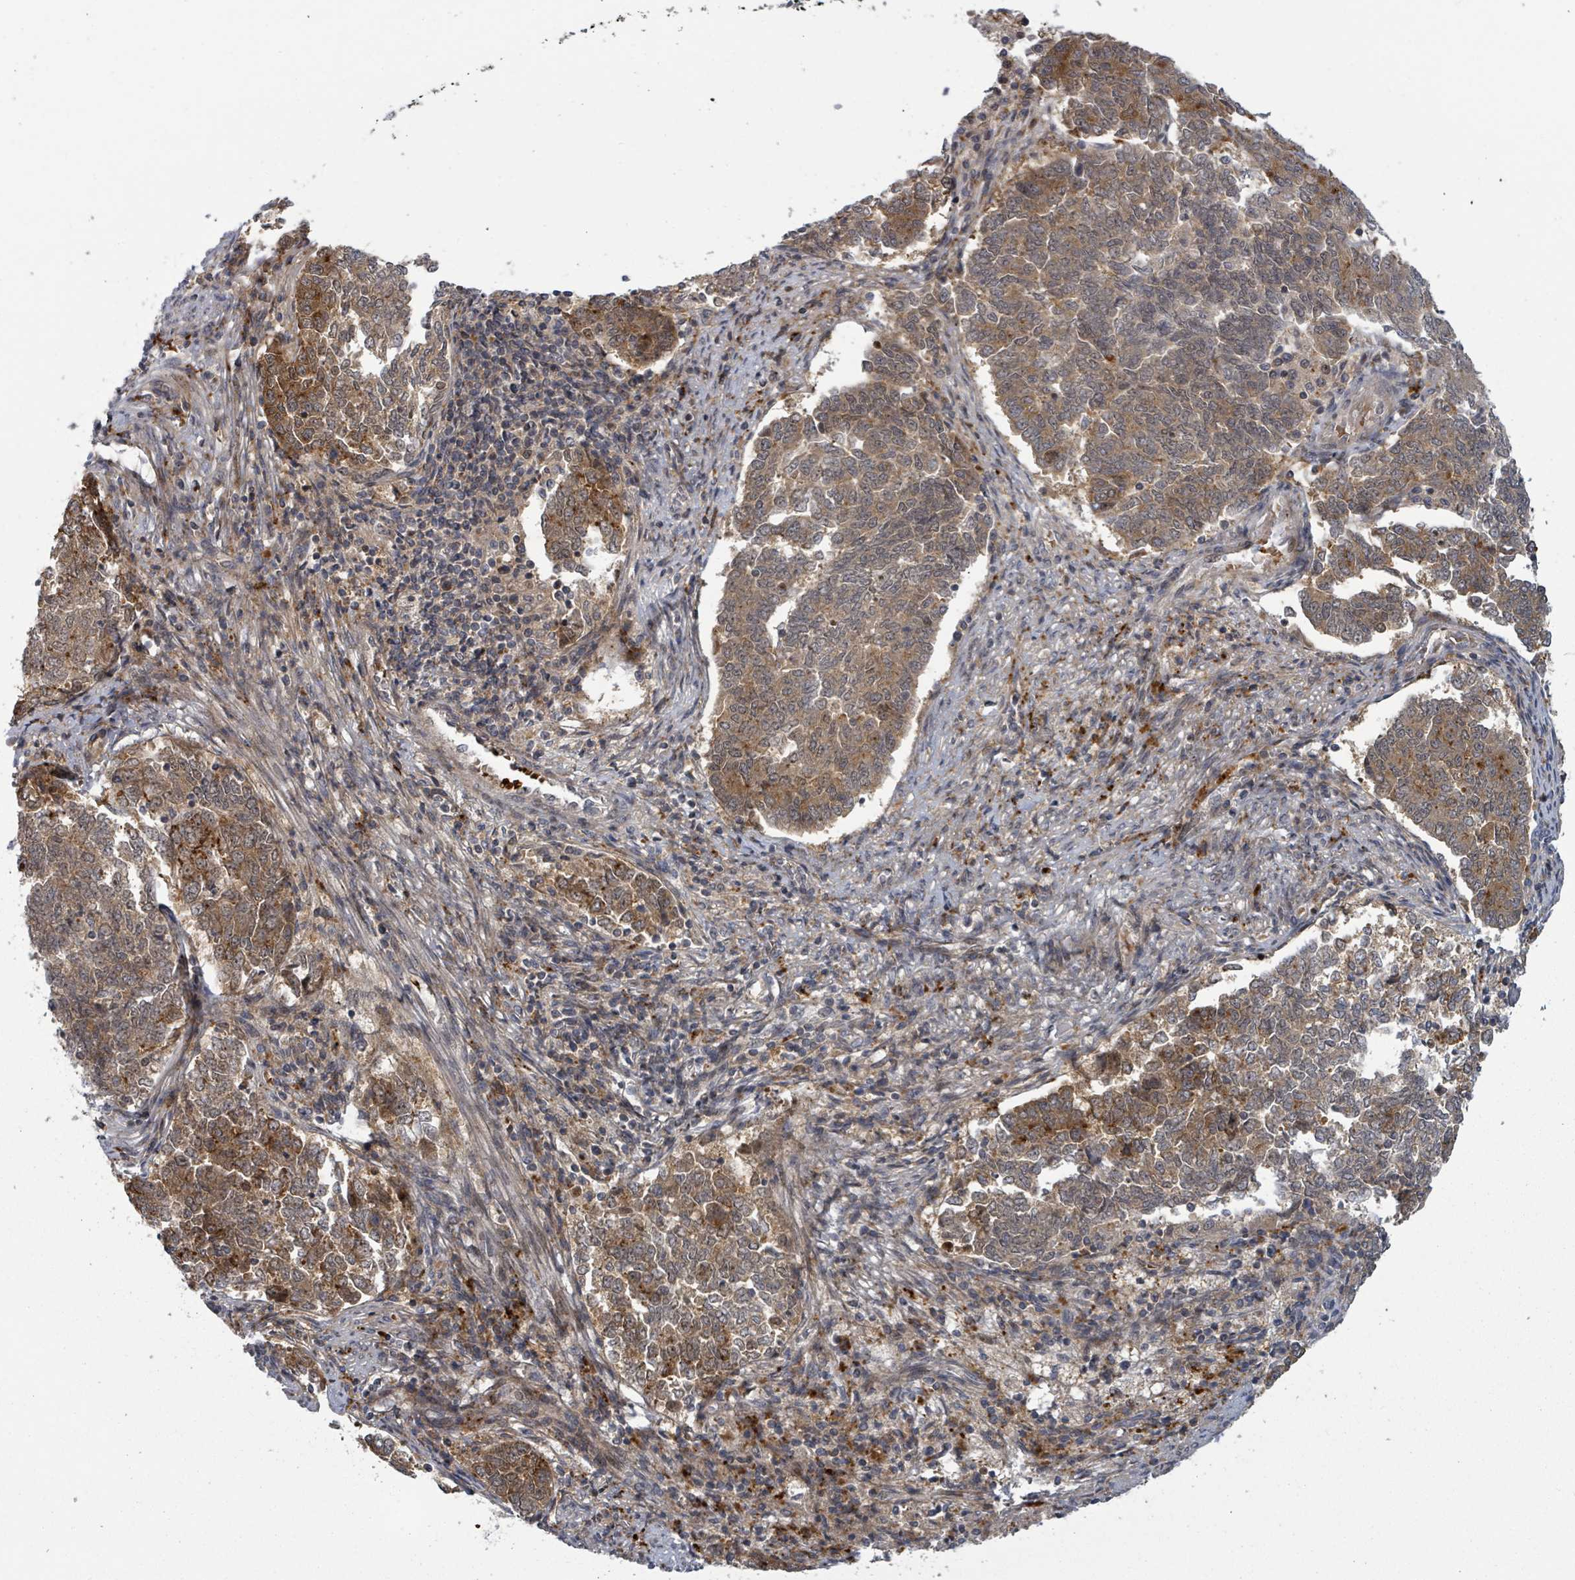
{"staining": {"intensity": "moderate", "quantity": ">75%", "location": "cytoplasmic/membranous"}, "tissue": "endometrial cancer", "cell_type": "Tumor cells", "image_type": "cancer", "snomed": [{"axis": "morphology", "description": "Adenocarcinoma, NOS"}, {"axis": "topography", "description": "Endometrium"}], "caption": "This photomicrograph shows IHC staining of adenocarcinoma (endometrial), with medium moderate cytoplasmic/membranous positivity in approximately >75% of tumor cells.", "gene": "GTF3C1", "patient": {"sex": "female", "age": 80}}